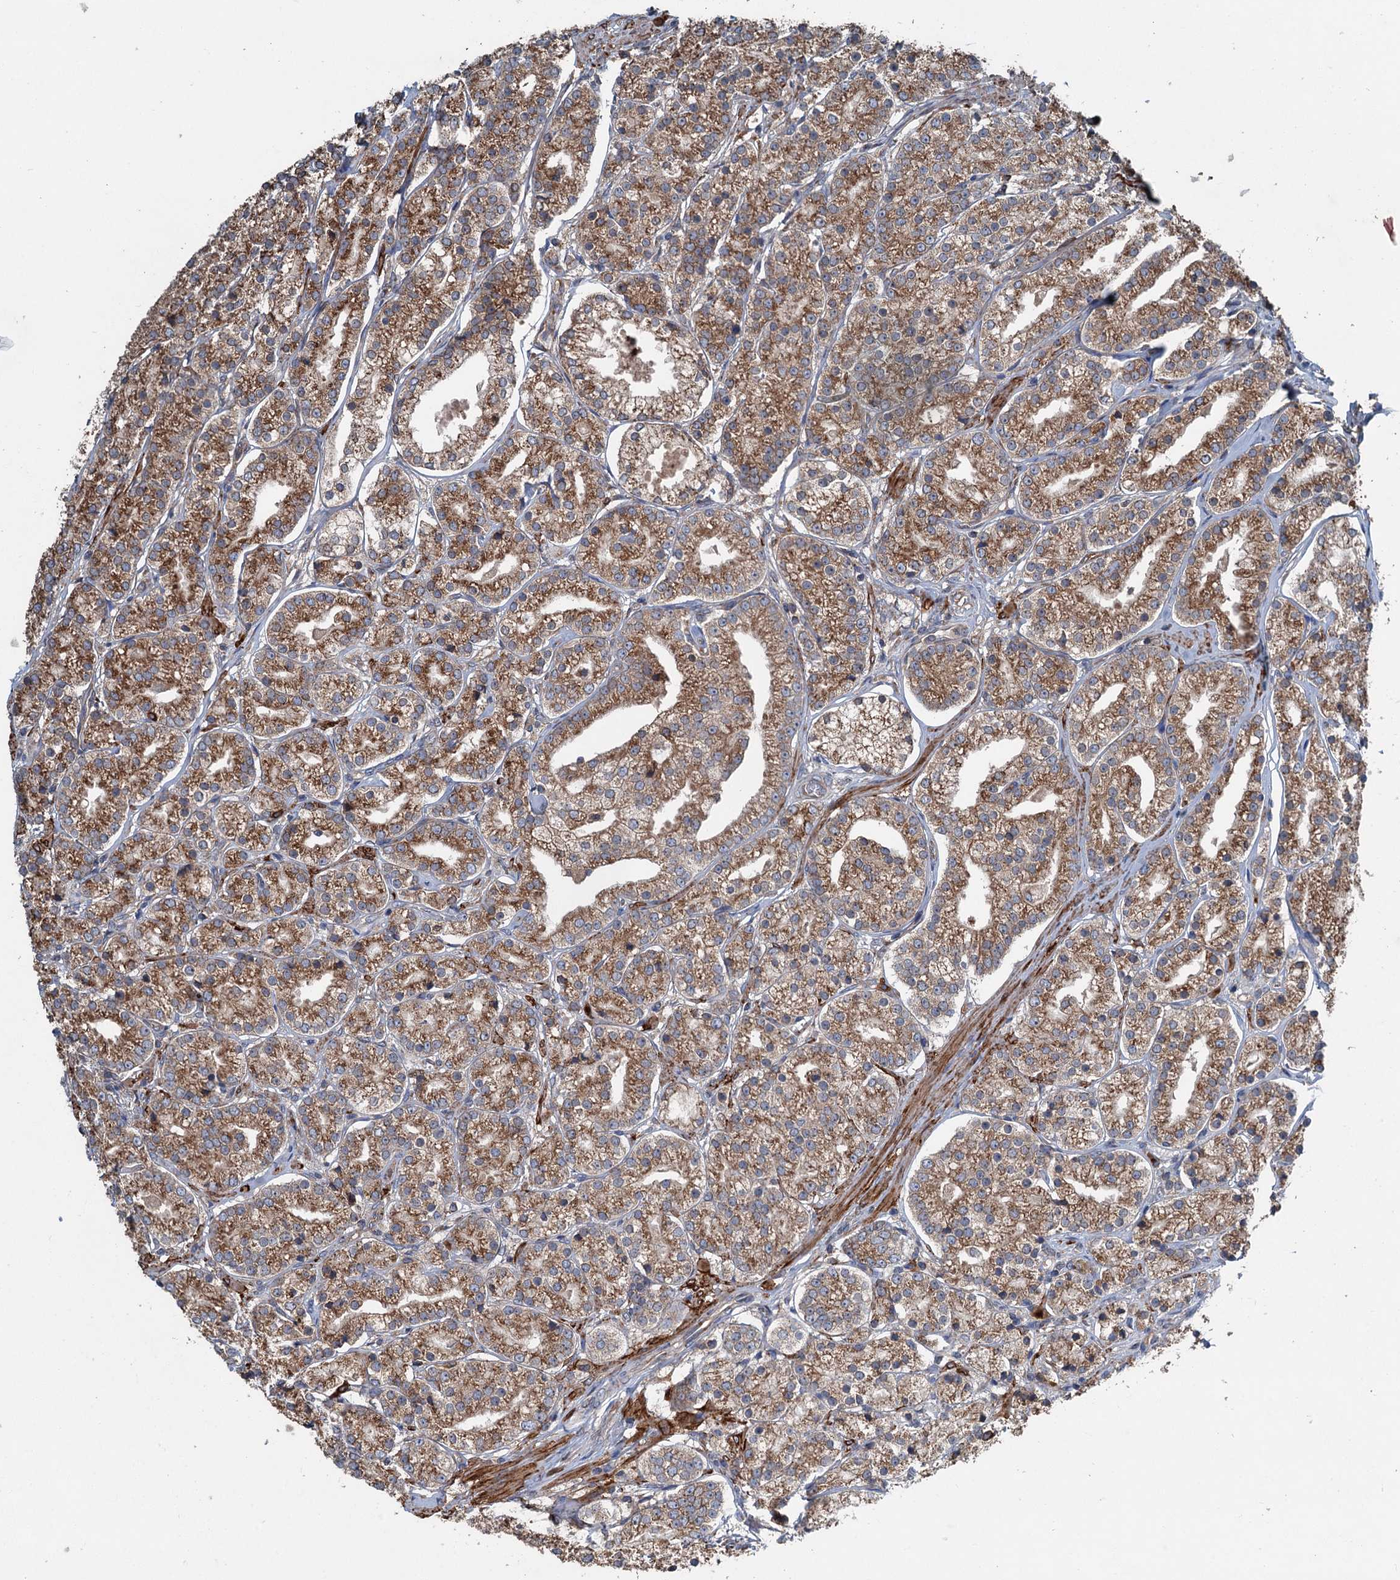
{"staining": {"intensity": "moderate", "quantity": ">75%", "location": "cytoplasmic/membranous"}, "tissue": "prostate cancer", "cell_type": "Tumor cells", "image_type": "cancer", "snomed": [{"axis": "morphology", "description": "Adenocarcinoma, High grade"}, {"axis": "topography", "description": "Prostate"}], "caption": "High-grade adenocarcinoma (prostate) stained with IHC exhibits moderate cytoplasmic/membranous staining in about >75% of tumor cells.", "gene": "CALCOCO1", "patient": {"sex": "male", "age": 69}}